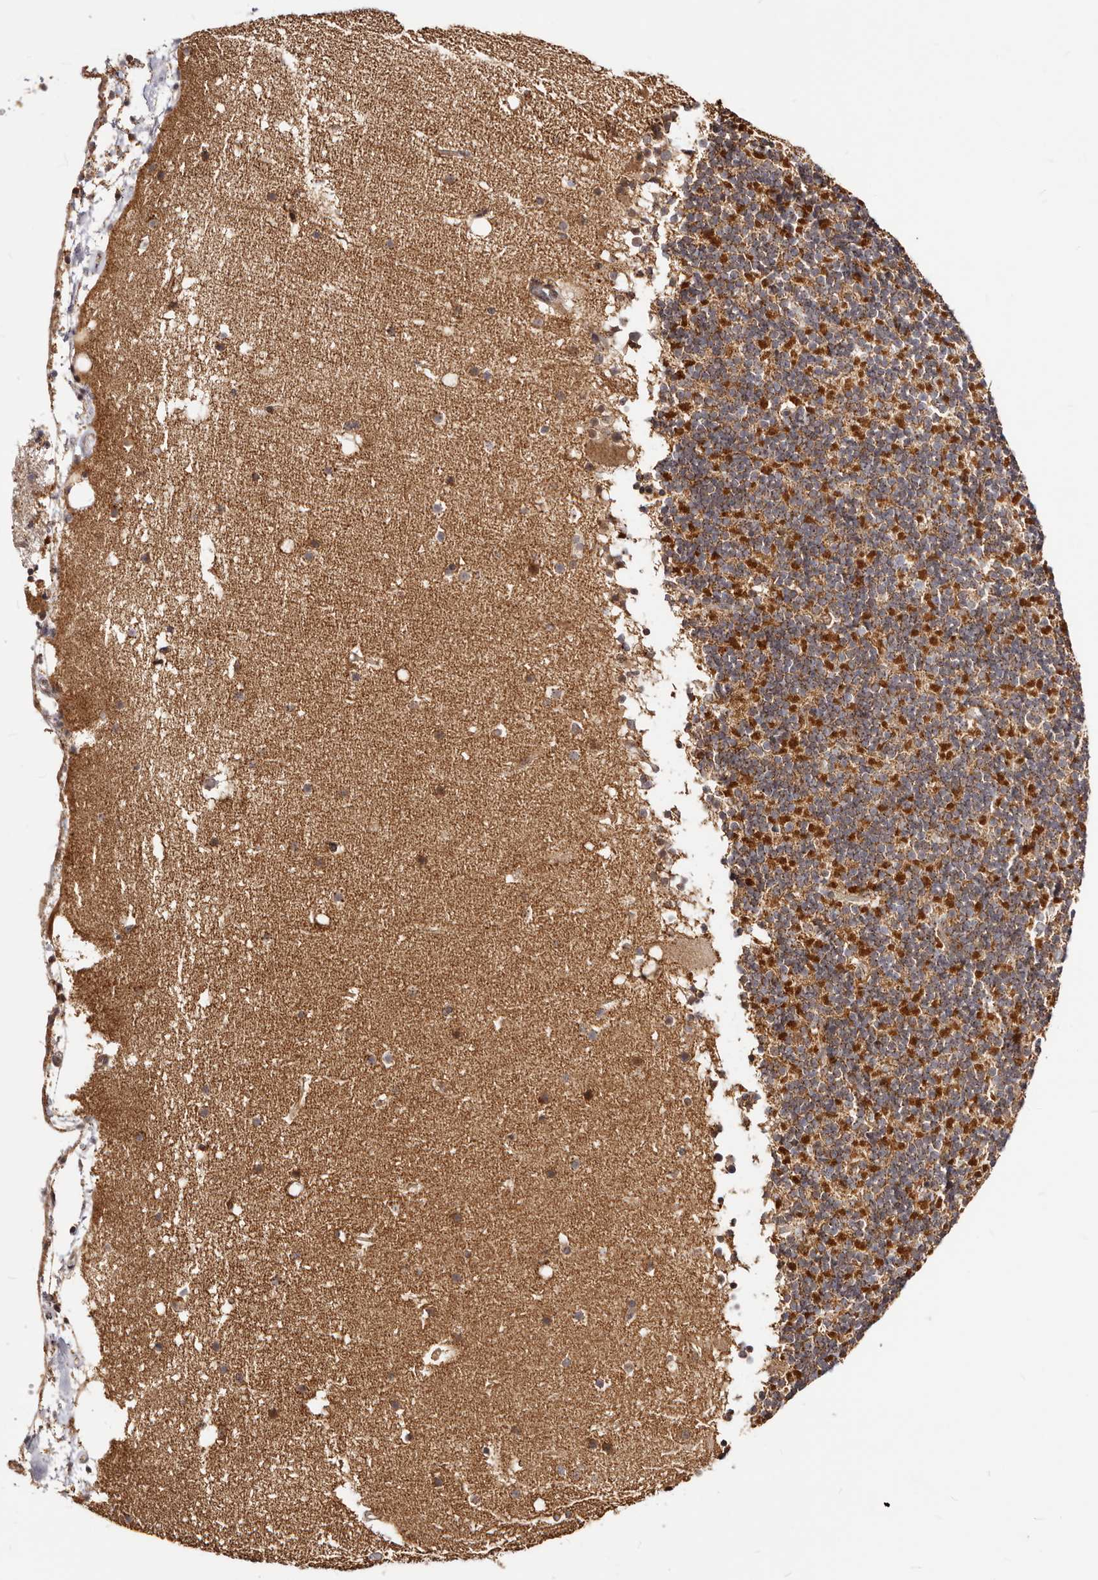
{"staining": {"intensity": "negative", "quantity": "none", "location": "none"}, "tissue": "cerebellum", "cell_type": "Cells in granular layer", "image_type": "normal", "snomed": [{"axis": "morphology", "description": "Normal tissue, NOS"}, {"axis": "topography", "description": "Cerebellum"}], "caption": "Immunohistochemistry (IHC) photomicrograph of normal cerebellum stained for a protein (brown), which displays no positivity in cells in granular layer.", "gene": "SEC14L1", "patient": {"sex": "male", "age": 57}}